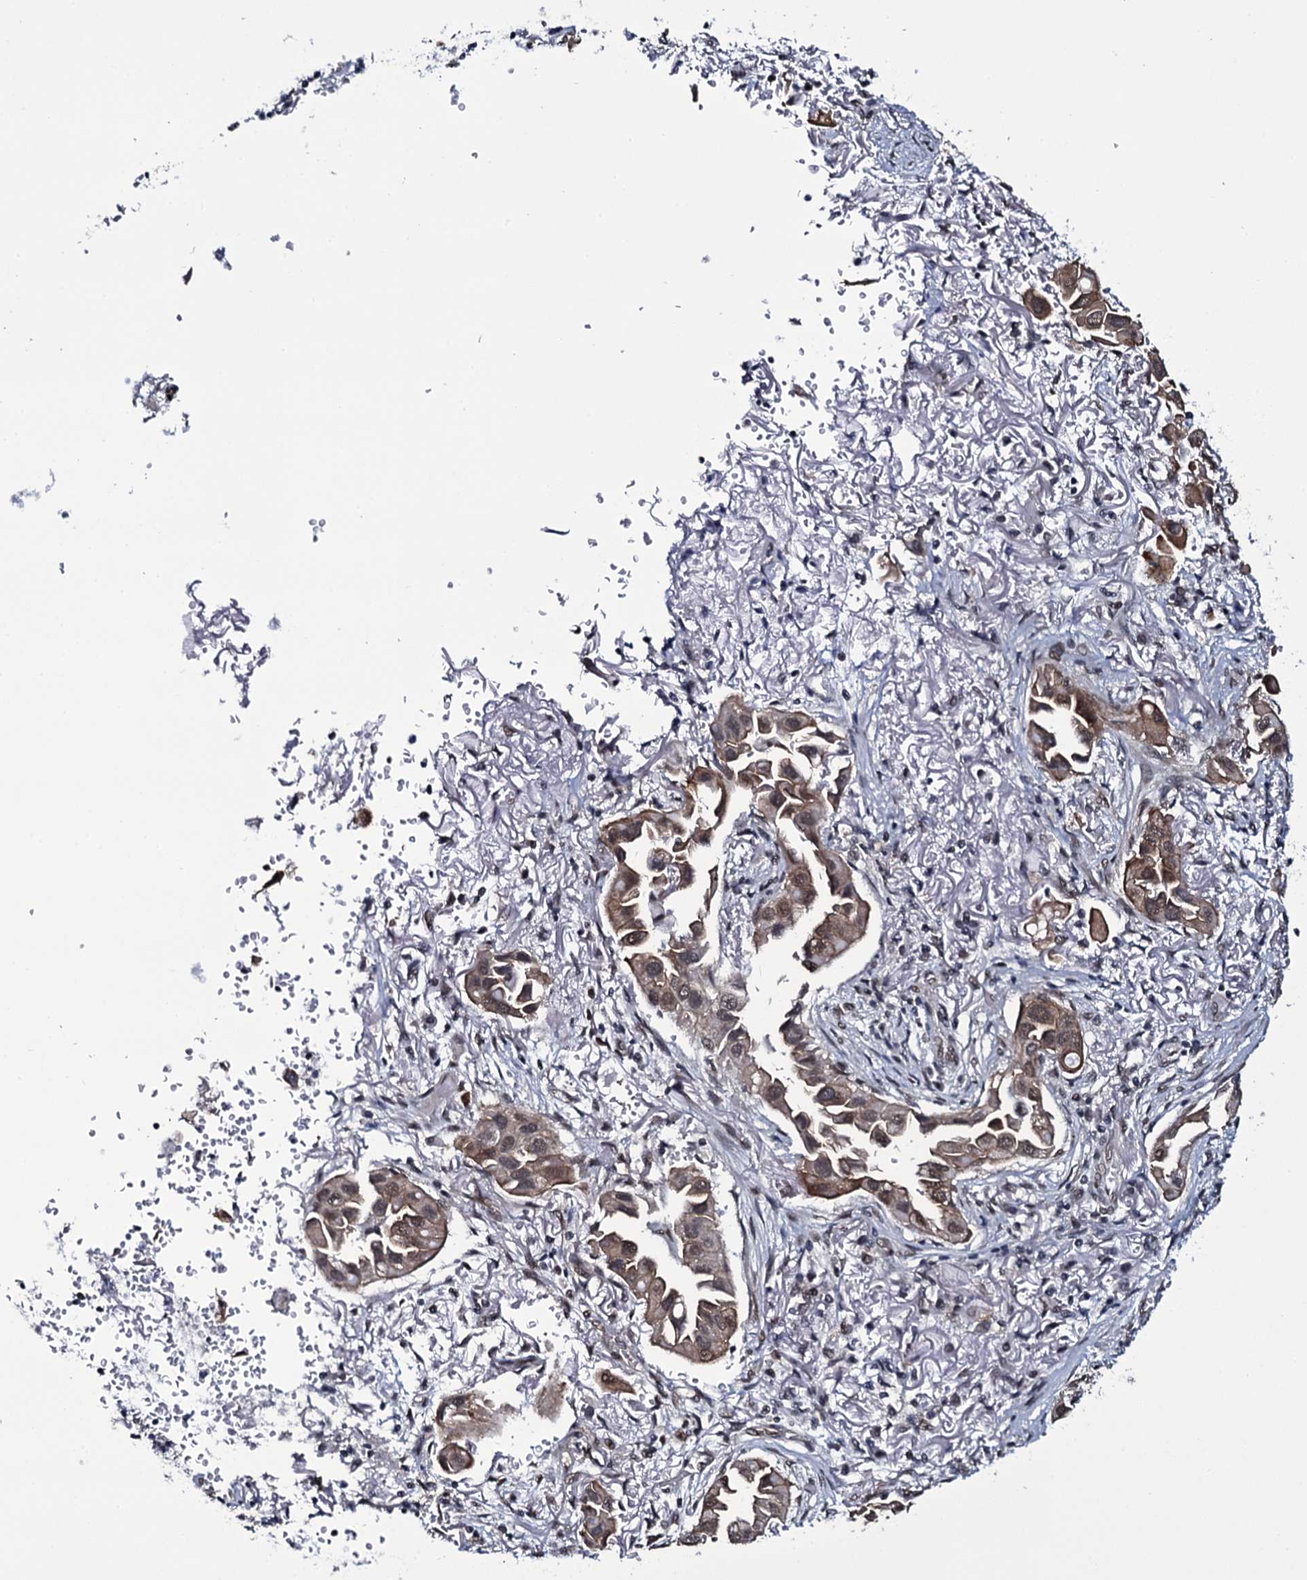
{"staining": {"intensity": "moderate", "quantity": "25%-75%", "location": "cytoplasmic/membranous,nuclear"}, "tissue": "lung cancer", "cell_type": "Tumor cells", "image_type": "cancer", "snomed": [{"axis": "morphology", "description": "Adenocarcinoma, NOS"}, {"axis": "topography", "description": "Lung"}], "caption": "Lung cancer (adenocarcinoma) stained for a protein exhibits moderate cytoplasmic/membranous and nuclear positivity in tumor cells.", "gene": "SH2D4B", "patient": {"sex": "female", "age": 76}}